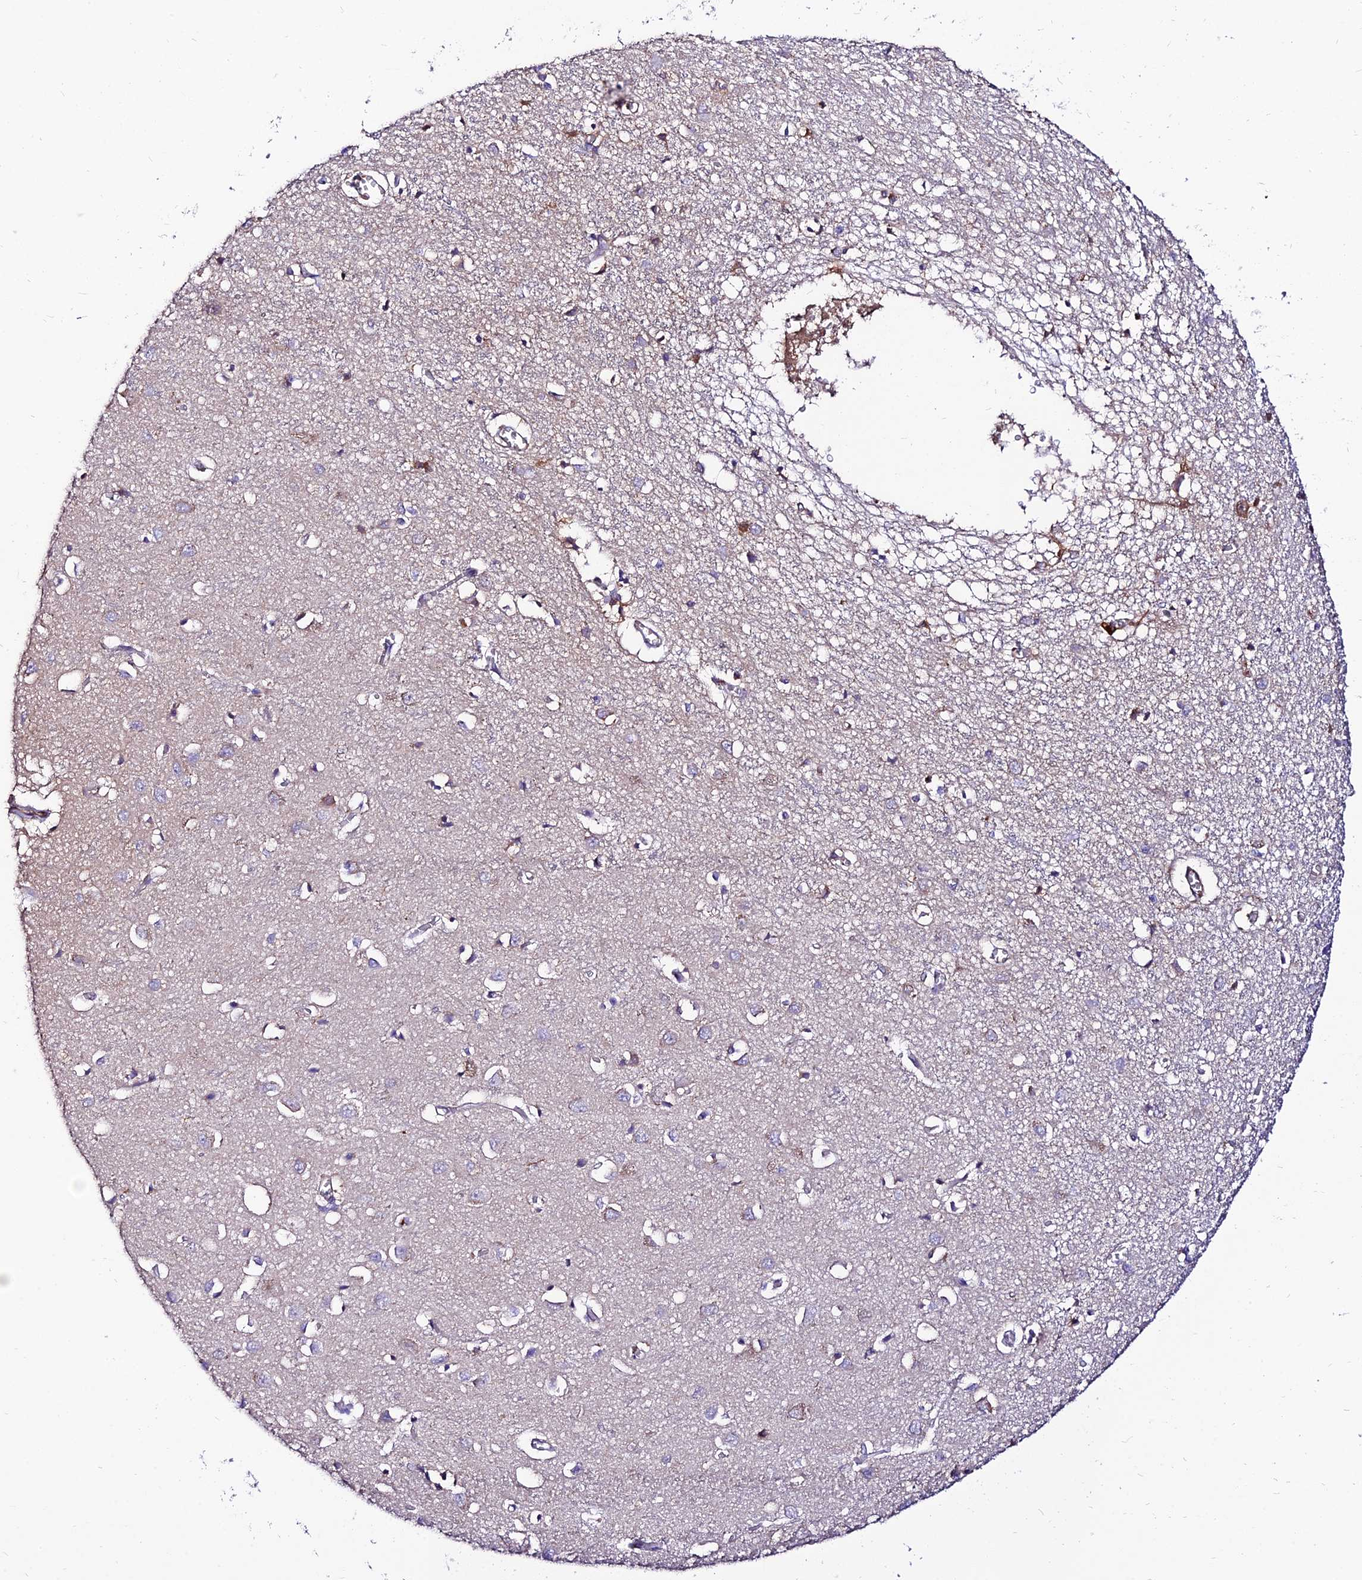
{"staining": {"intensity": "weak", "quantity": "<25%", "location": "cytoplasmic/membranous"}, "tissue": "cerebral cortex", "cell_type": "Endothelial cells", "image_type": "normal", "snomed": [{"axis": "morphology", "description": "Normal tissue, NOS"}, {"axis": "topography", "description": "Cerebral cortex"}], "caption": "Immunohistochemical staining of benign human cerebral cortex displays no significant expression in endothelial cells. (IHC, brightfield microscopy, high magnification).", "gene": "PYM1", "patient": {"sex": "female", "age": 64}}